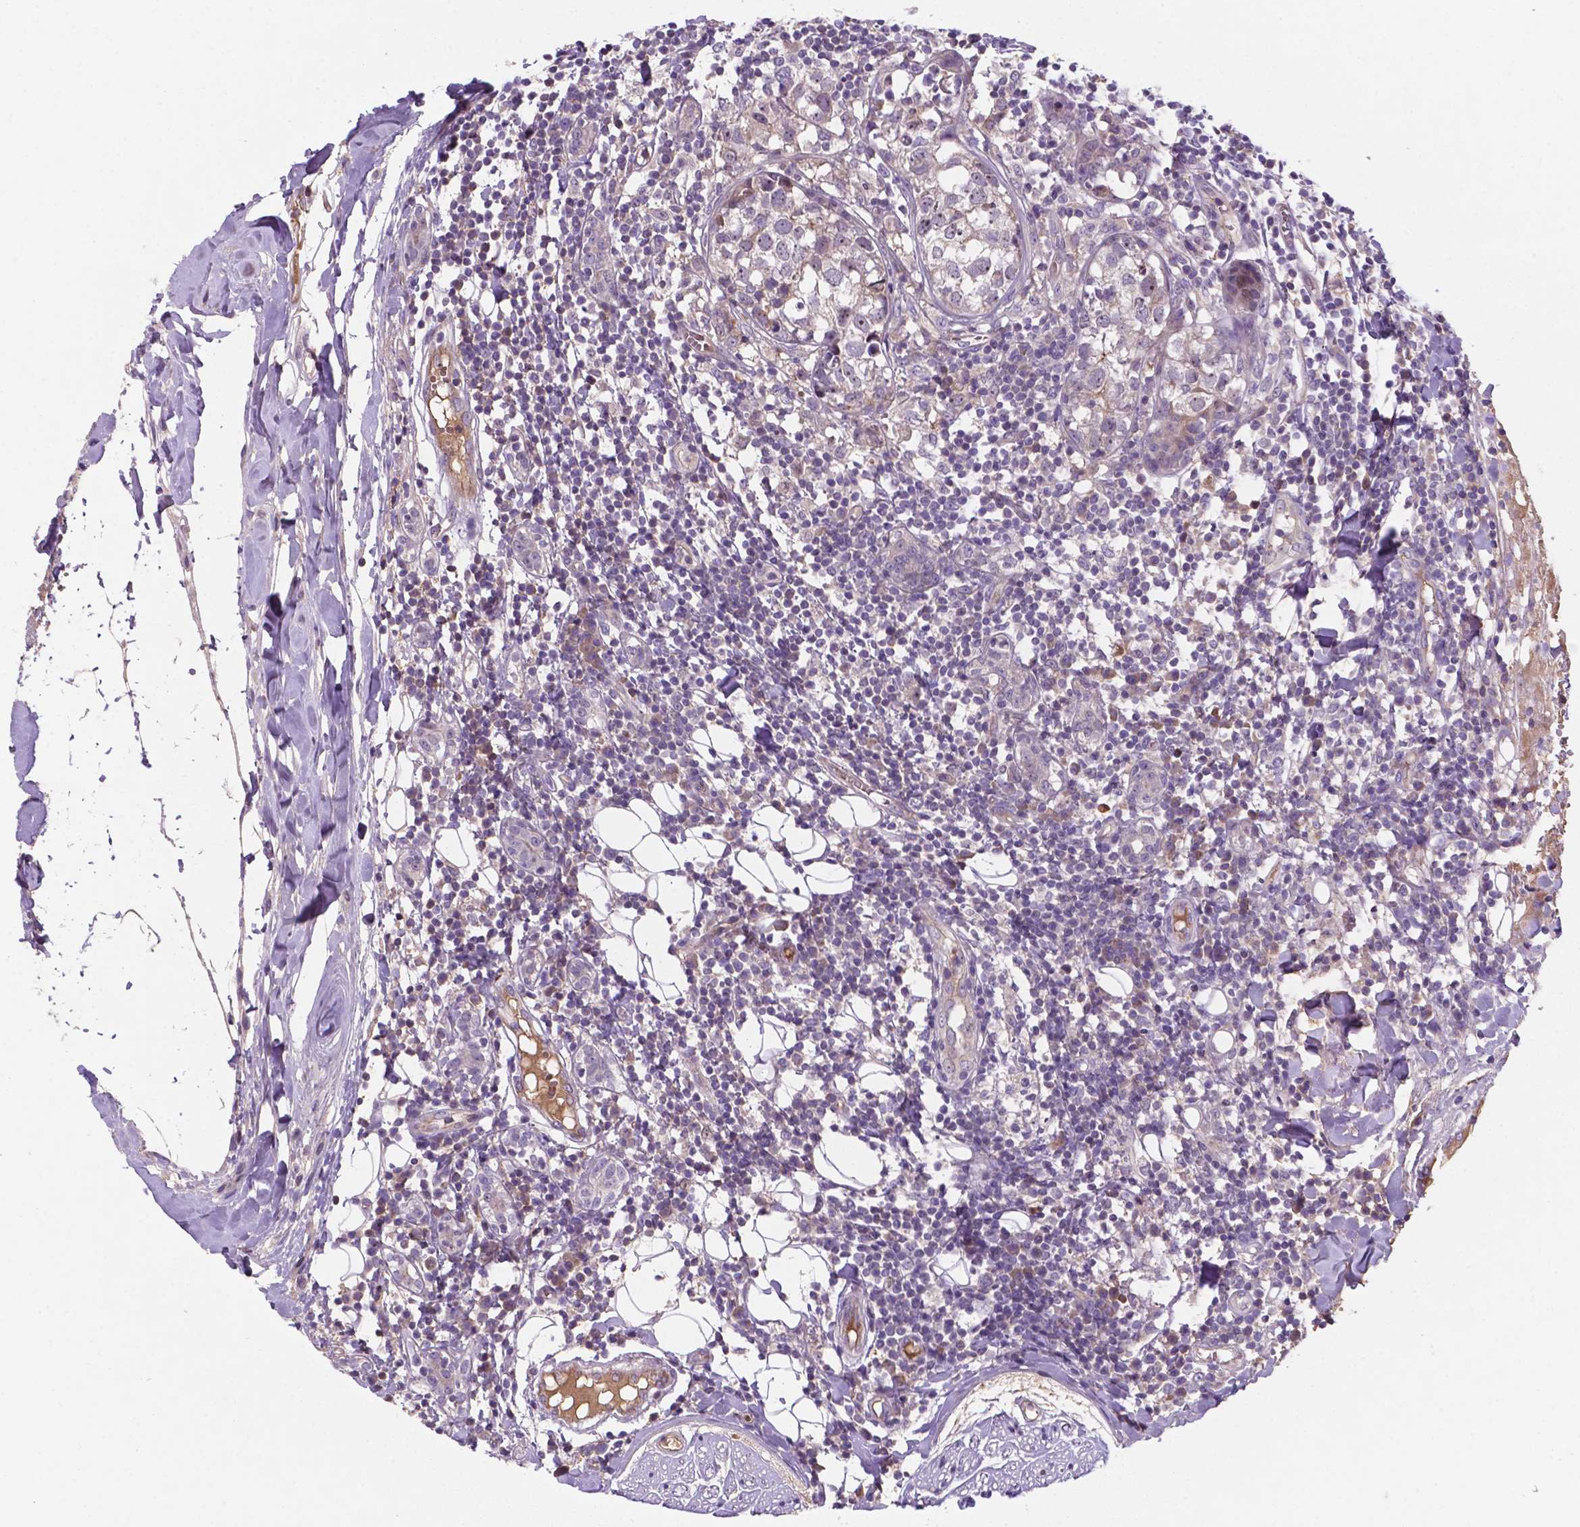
{"staining": {"intensity": "negative", "quantity": "none", "location": "none"}, "tissue": "breast cancer", "cell_type": "Tumor cells", "image_type": "cancer", "snomed": [{"axis": "morphology", "description": "Duct carcinoma"}, {"axis": "topography", "description": "Breast"}], "caption": "The immunohistochemistry histopathology image has no significant expression in tumor cells of infiltrating ductal carcinoma (breast) tissue. (Stains: DAB immunohistochemistry (IHC) with hematoxylin counter stain, Microscopy: brightfield microscopy at high magnification).", "gene": "TM4SF20", "patient": {"sex": "female", "age": 30}}